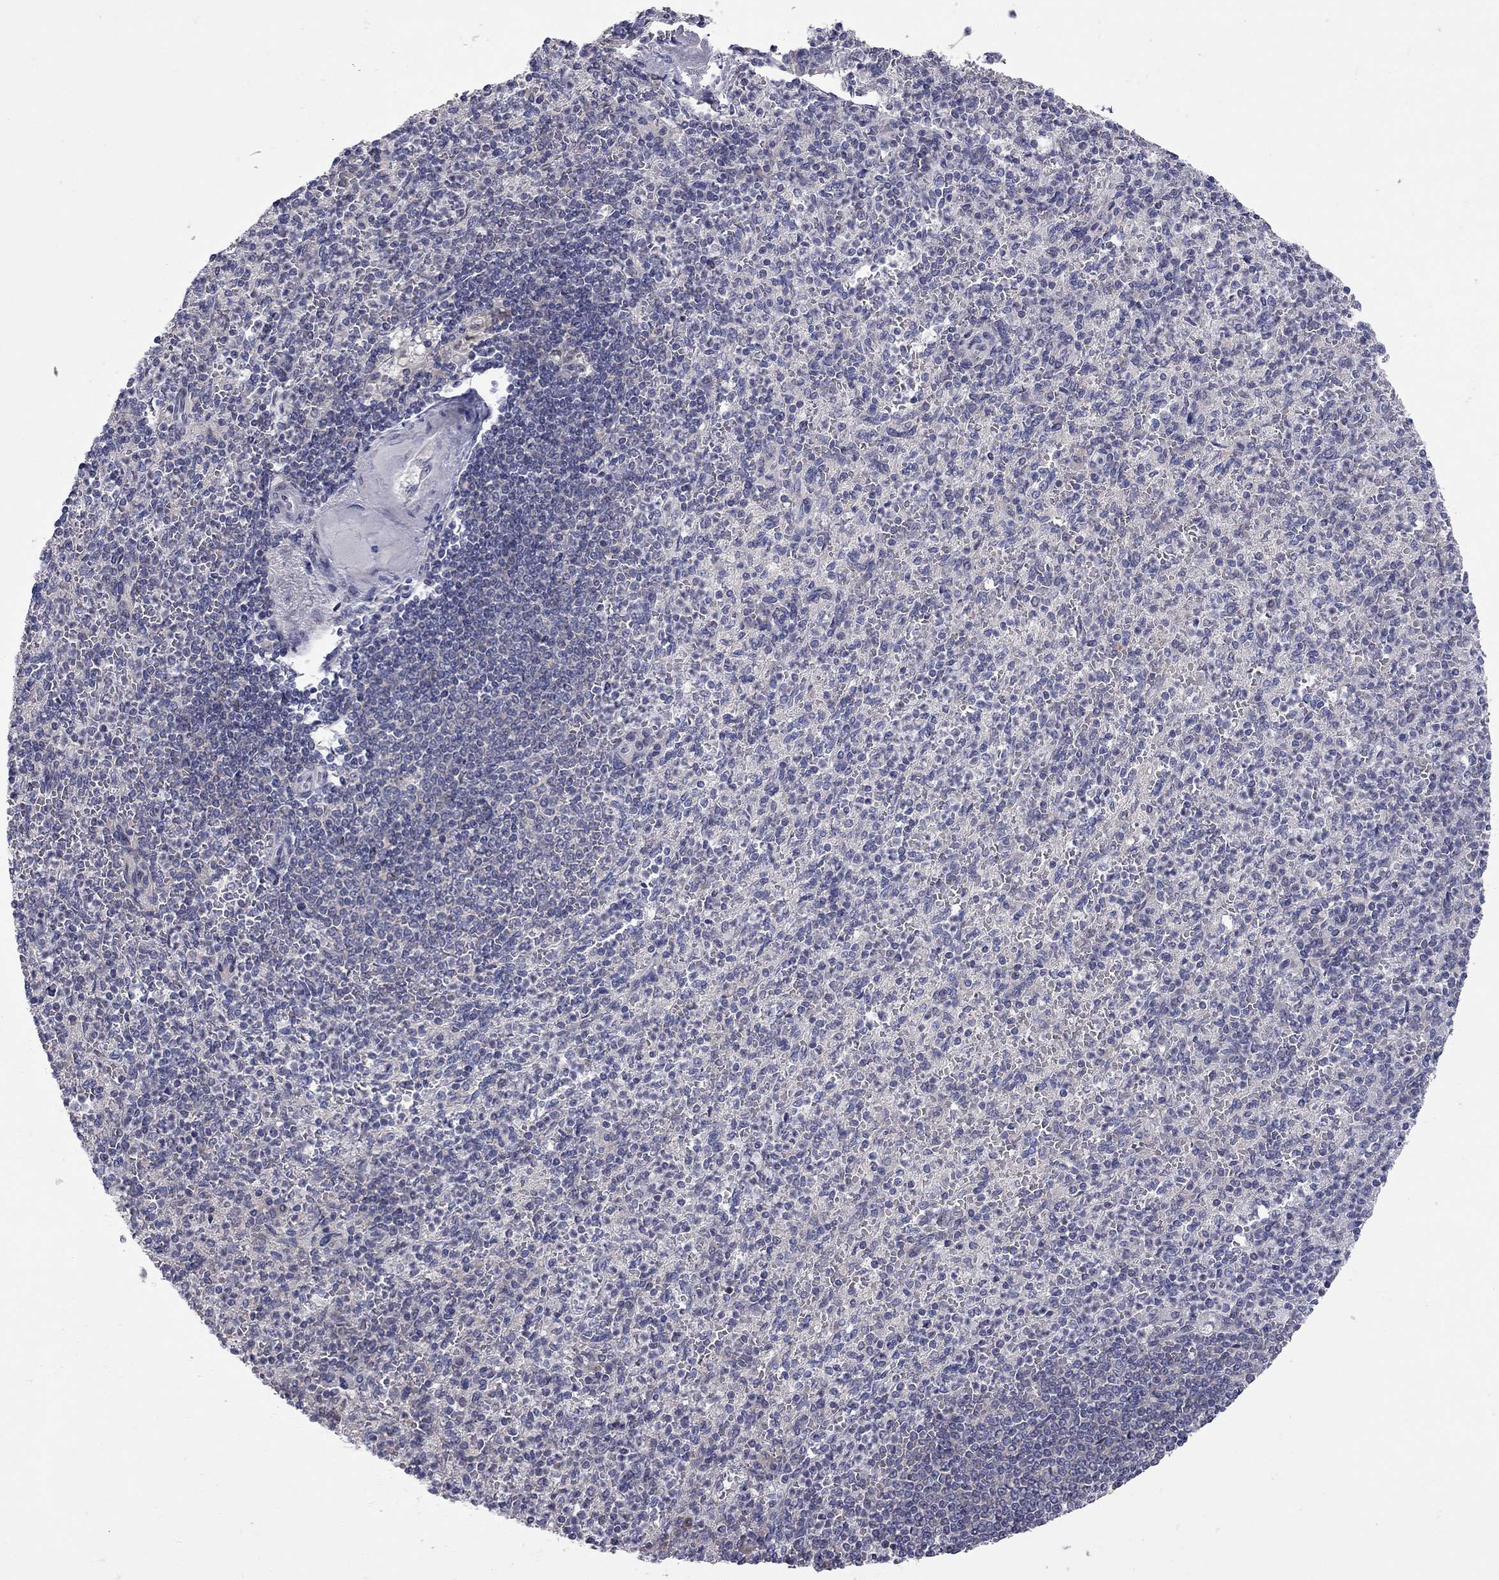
{"staining": {"intensity": "negative", "quantity": "none", "location": "none"}, "tissue": "spleen", "cell_type": "Cells in red pulp", "image_type": "normal", "snomed": [{"axis": "morphology", "description": "Normal tissue, NOS"}, {"axis": "topography", "description": "Spleen"}], "caption": "Immunohistochemistry (IHC) of unremarkable human spleen exhibits no staining in cells in red pulp. Brightfield microscopy of IHC stained with DAB (brown) and hematoxylin (blue), captured at high magnification.", "gene": "NRARP", "patient": {"sex": "female", "age": 74}}